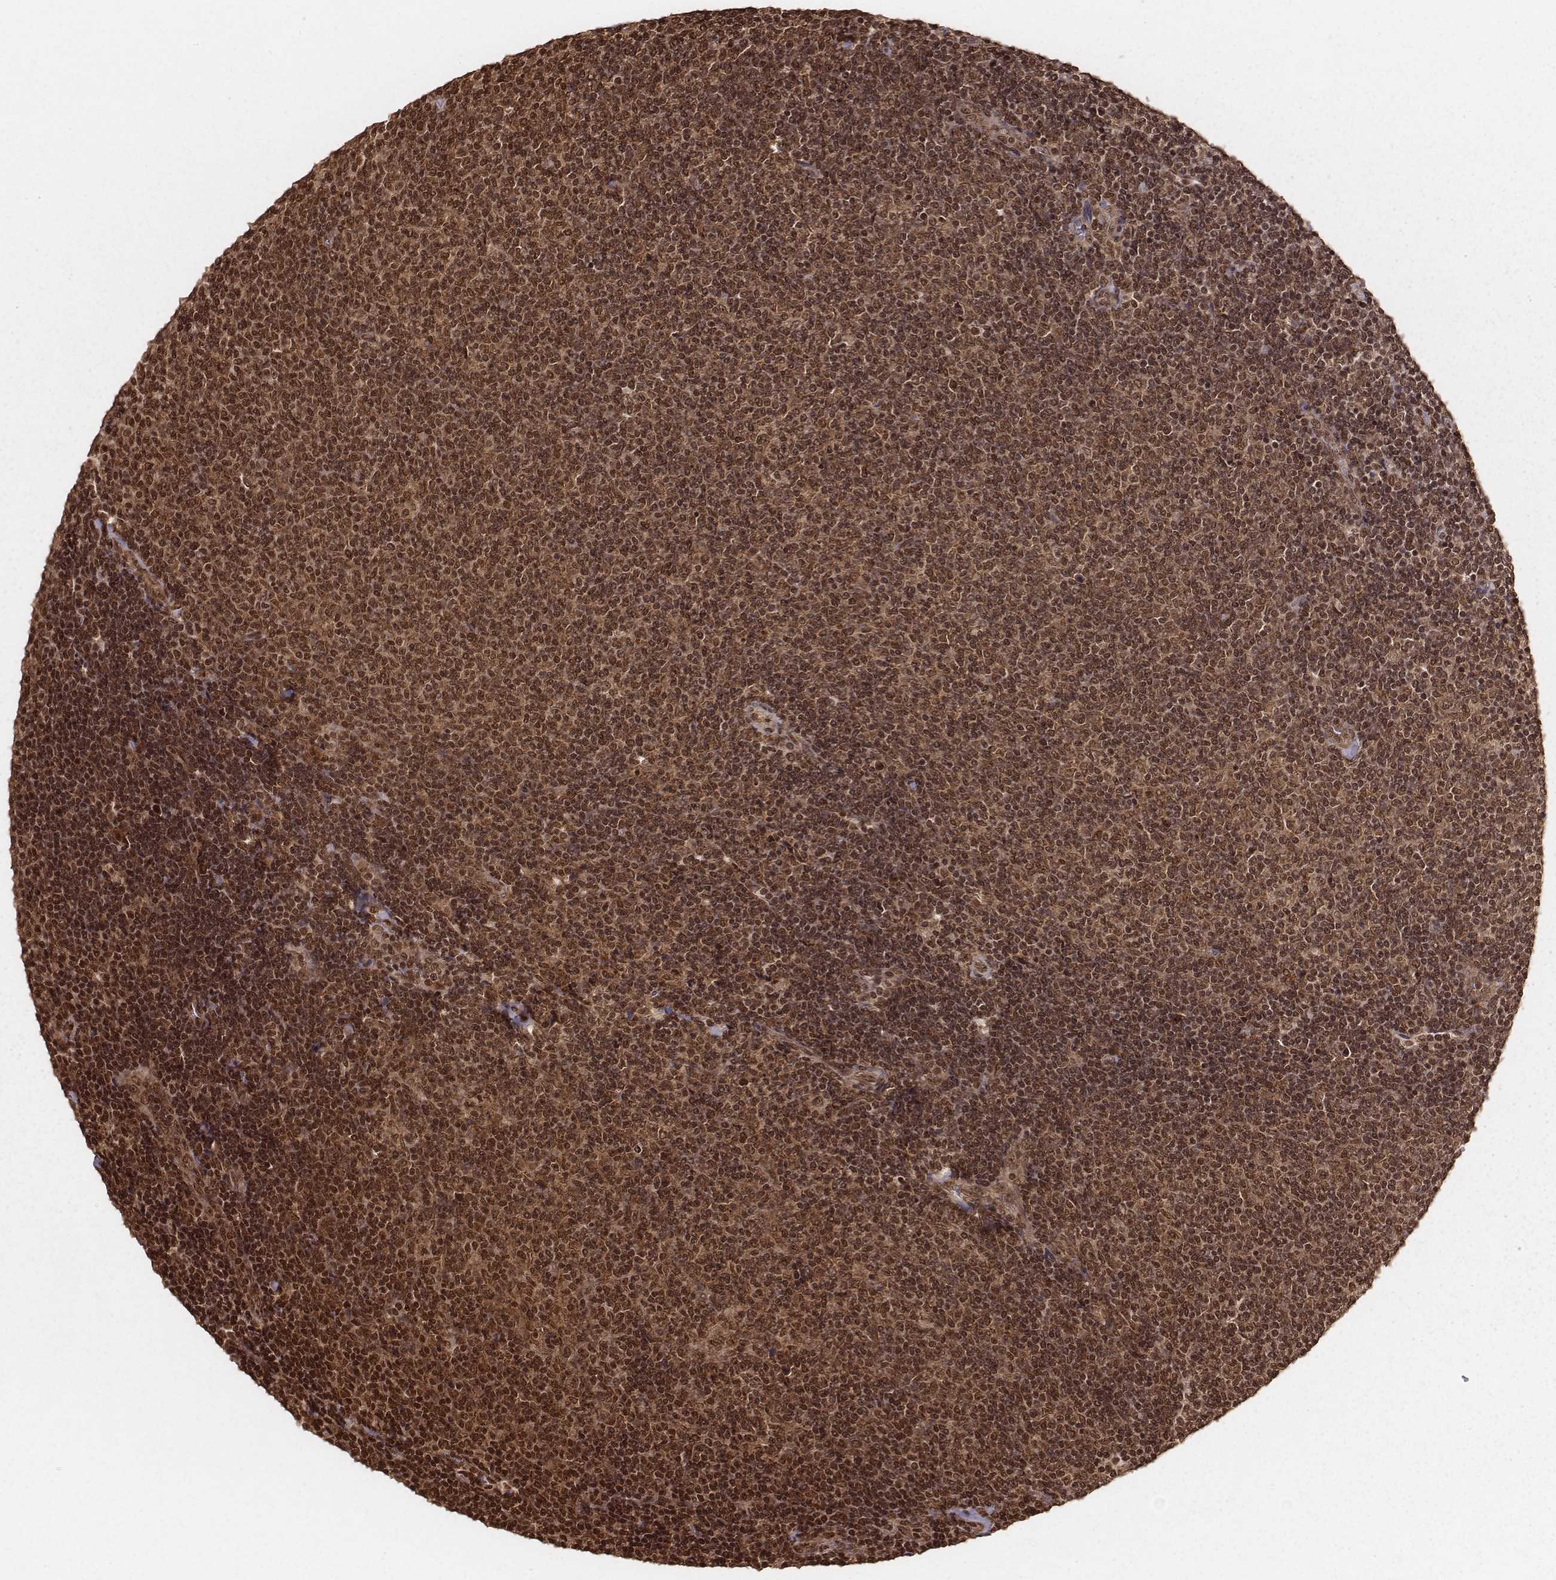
{"staining": {"intensity": "strong", "quantity": ">75%", "location": "cytoplasmic/membranous,nuclear"}, "tissue": "lymphoma", "cell_type": "Tumor cells", "image_type": "cancer", "snomed": [{"axis": "morphology", "description": "Malignant lymphoma, non-Hodgkin's type, Low grade"}, {"axis": "topography", "description": "Lymph node"}], "caption": "Malignant lymphoma, non-Hodgkin's type (low-grade) was stained to show a protein in brown. There is high levels of strong cytoplasmic/membranous and nuclear positivity in about >75% of tumor cells.", "gene": "NFX1", "patient": {"sex": "male", "age": 52}}